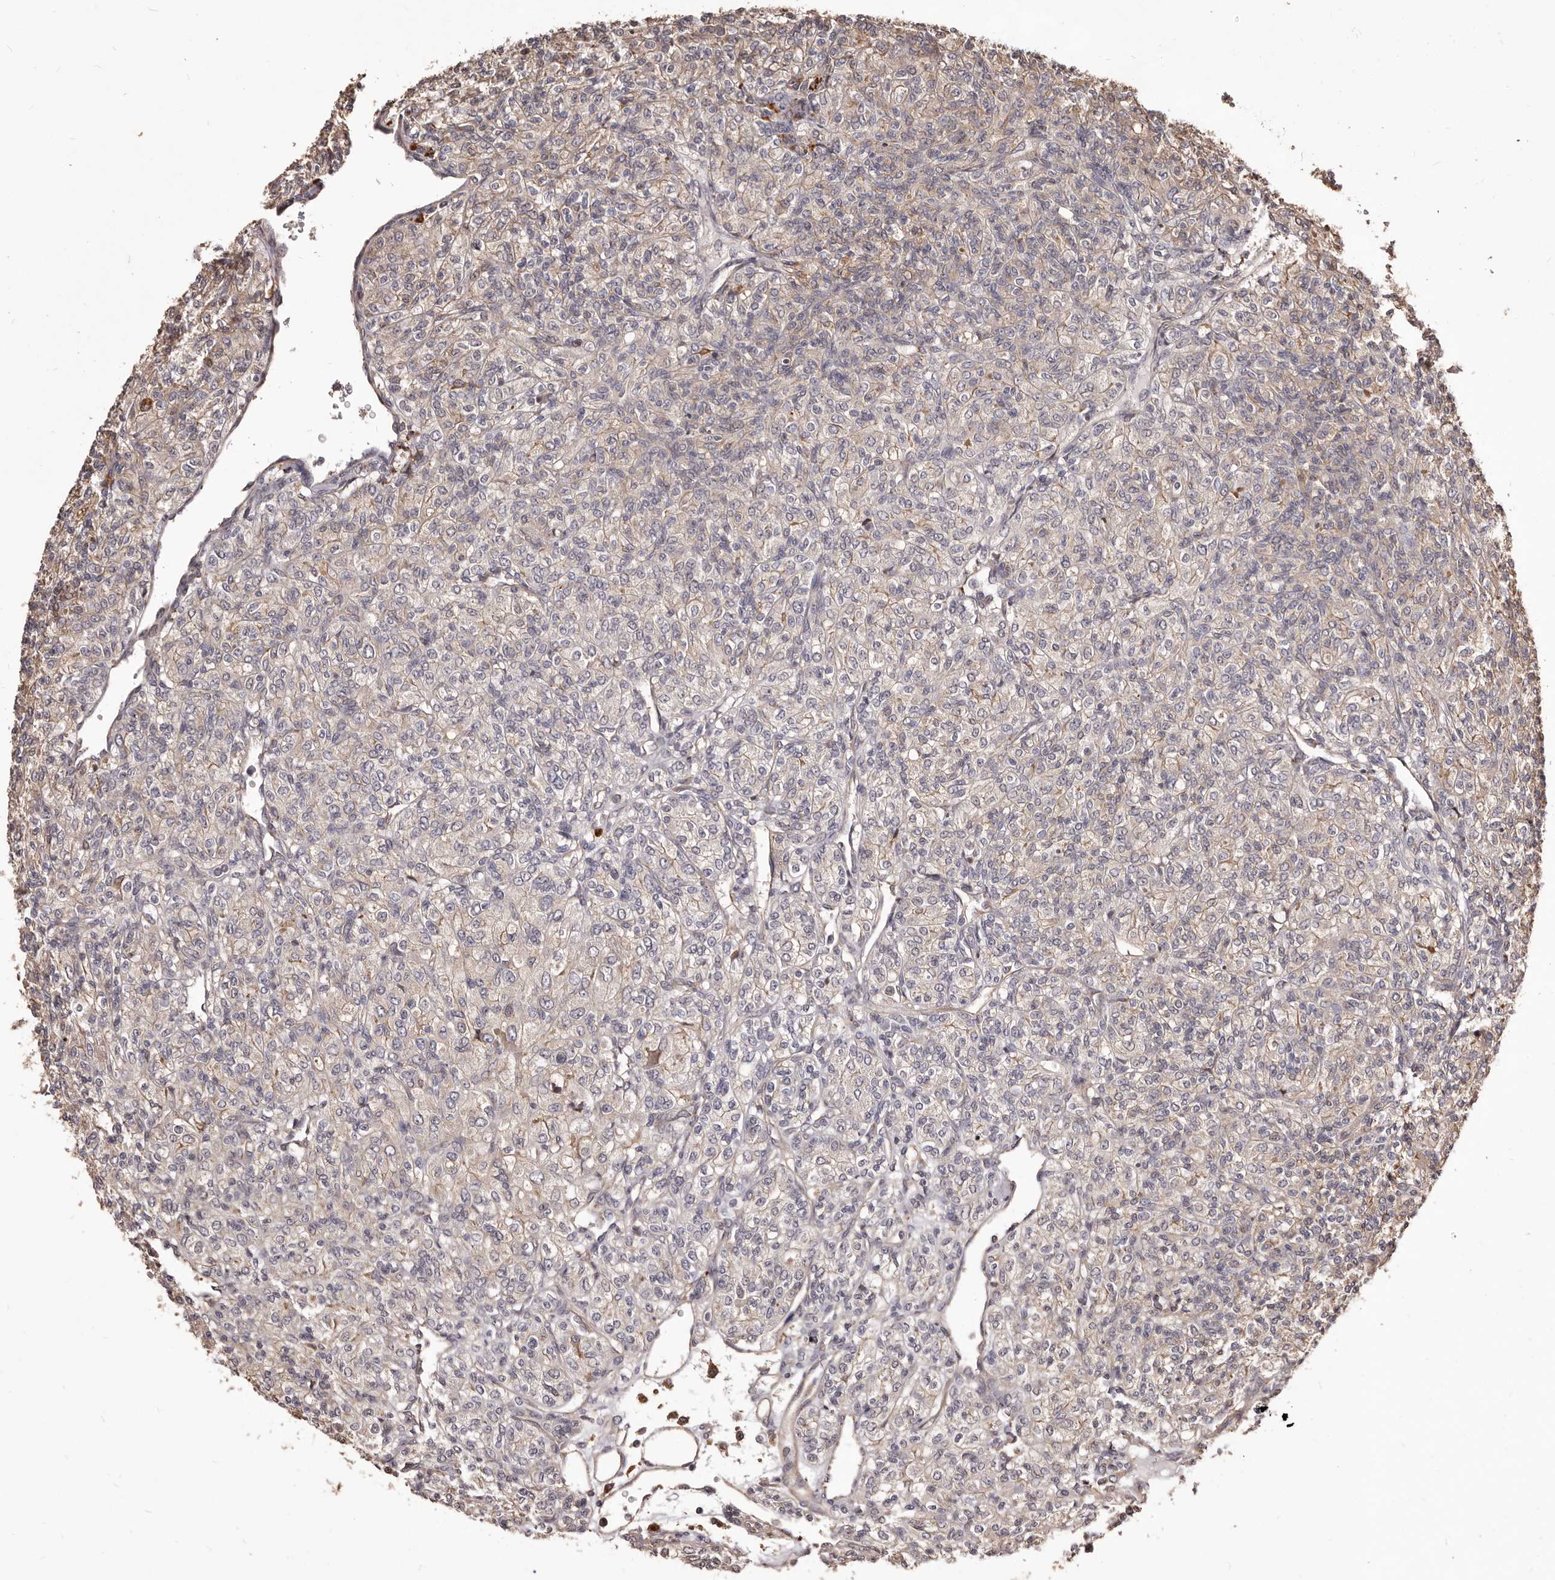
{"staining": {"intensity": "negative", "quantity": "none", "location": "none"}, "tissue": "renal cancer", "cell_type": "Tumor cells", "image_type": "cancer", "snomed": [{"axis": "morphology", "description": "Adenocarcinoma, NOS"}, {"axis": "topography", "description": "Kidney"}], "caption": "Micrograph shows no significant protein positivity in tumor cells of renal cancer. The staining is performed using DAB brown chromogen with nuclei counter-stained in using hematoxylin.", "gene": "ALPK1", "patient": {"sex": "male", "age": 77}}